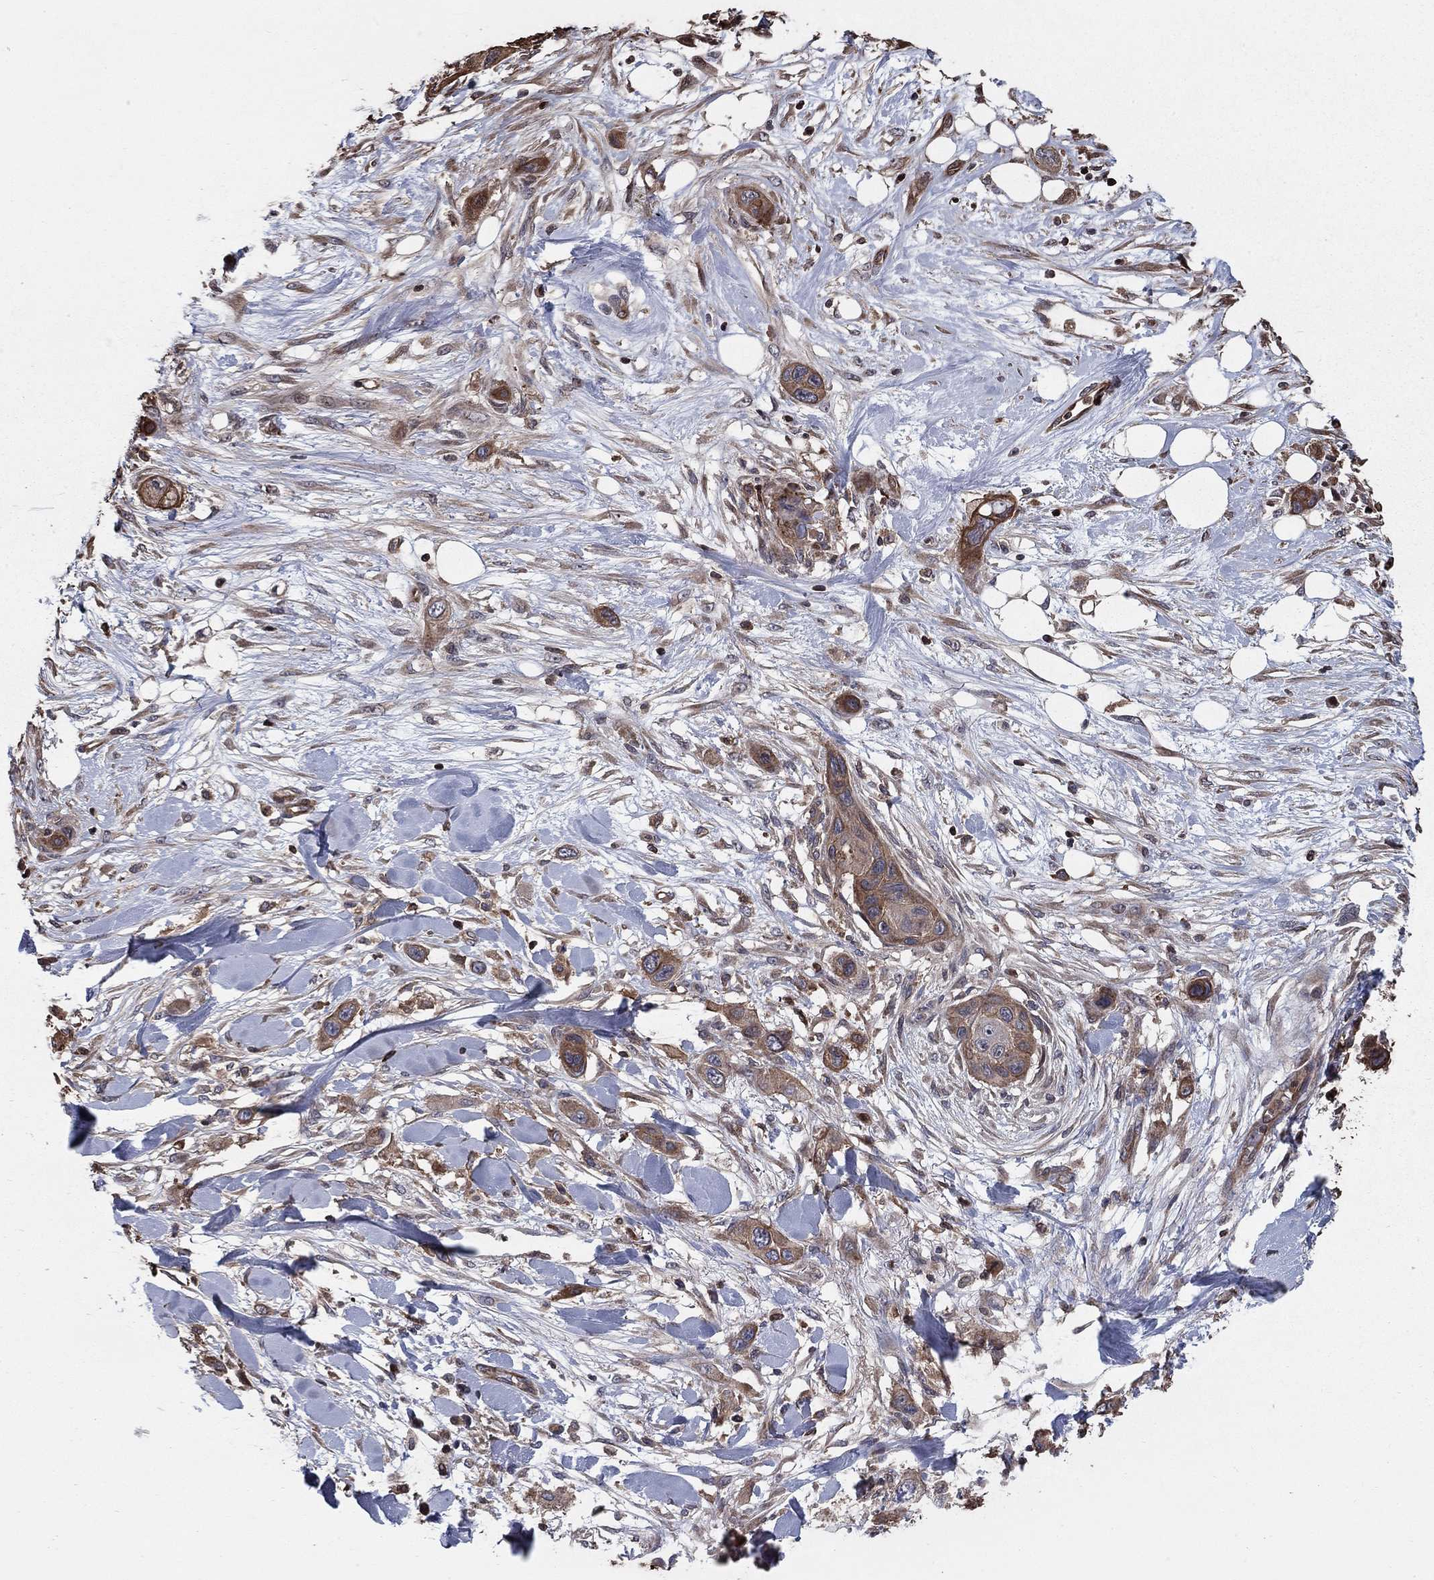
{"staining": {"intensity": "moderate", "quantity": "<25%", "location": "cytoplasmic/membranous"}, "tissue": "skin cancer", "cell_type": "Tumor cells", "image_type": "cancer", "snomed": [{"axis": "morphology", "description": "Squamous cell carcinoma, NOS"}, {"axis": "topography", "description": "Skin"}], "caption": "Protein expression analysis of human skin cancer reveals moderate cytoplasmic/membranous expression in about <25% of tumor cells.", "gene": "GYG1", "patient": {"sex": "male", "age": 79}}